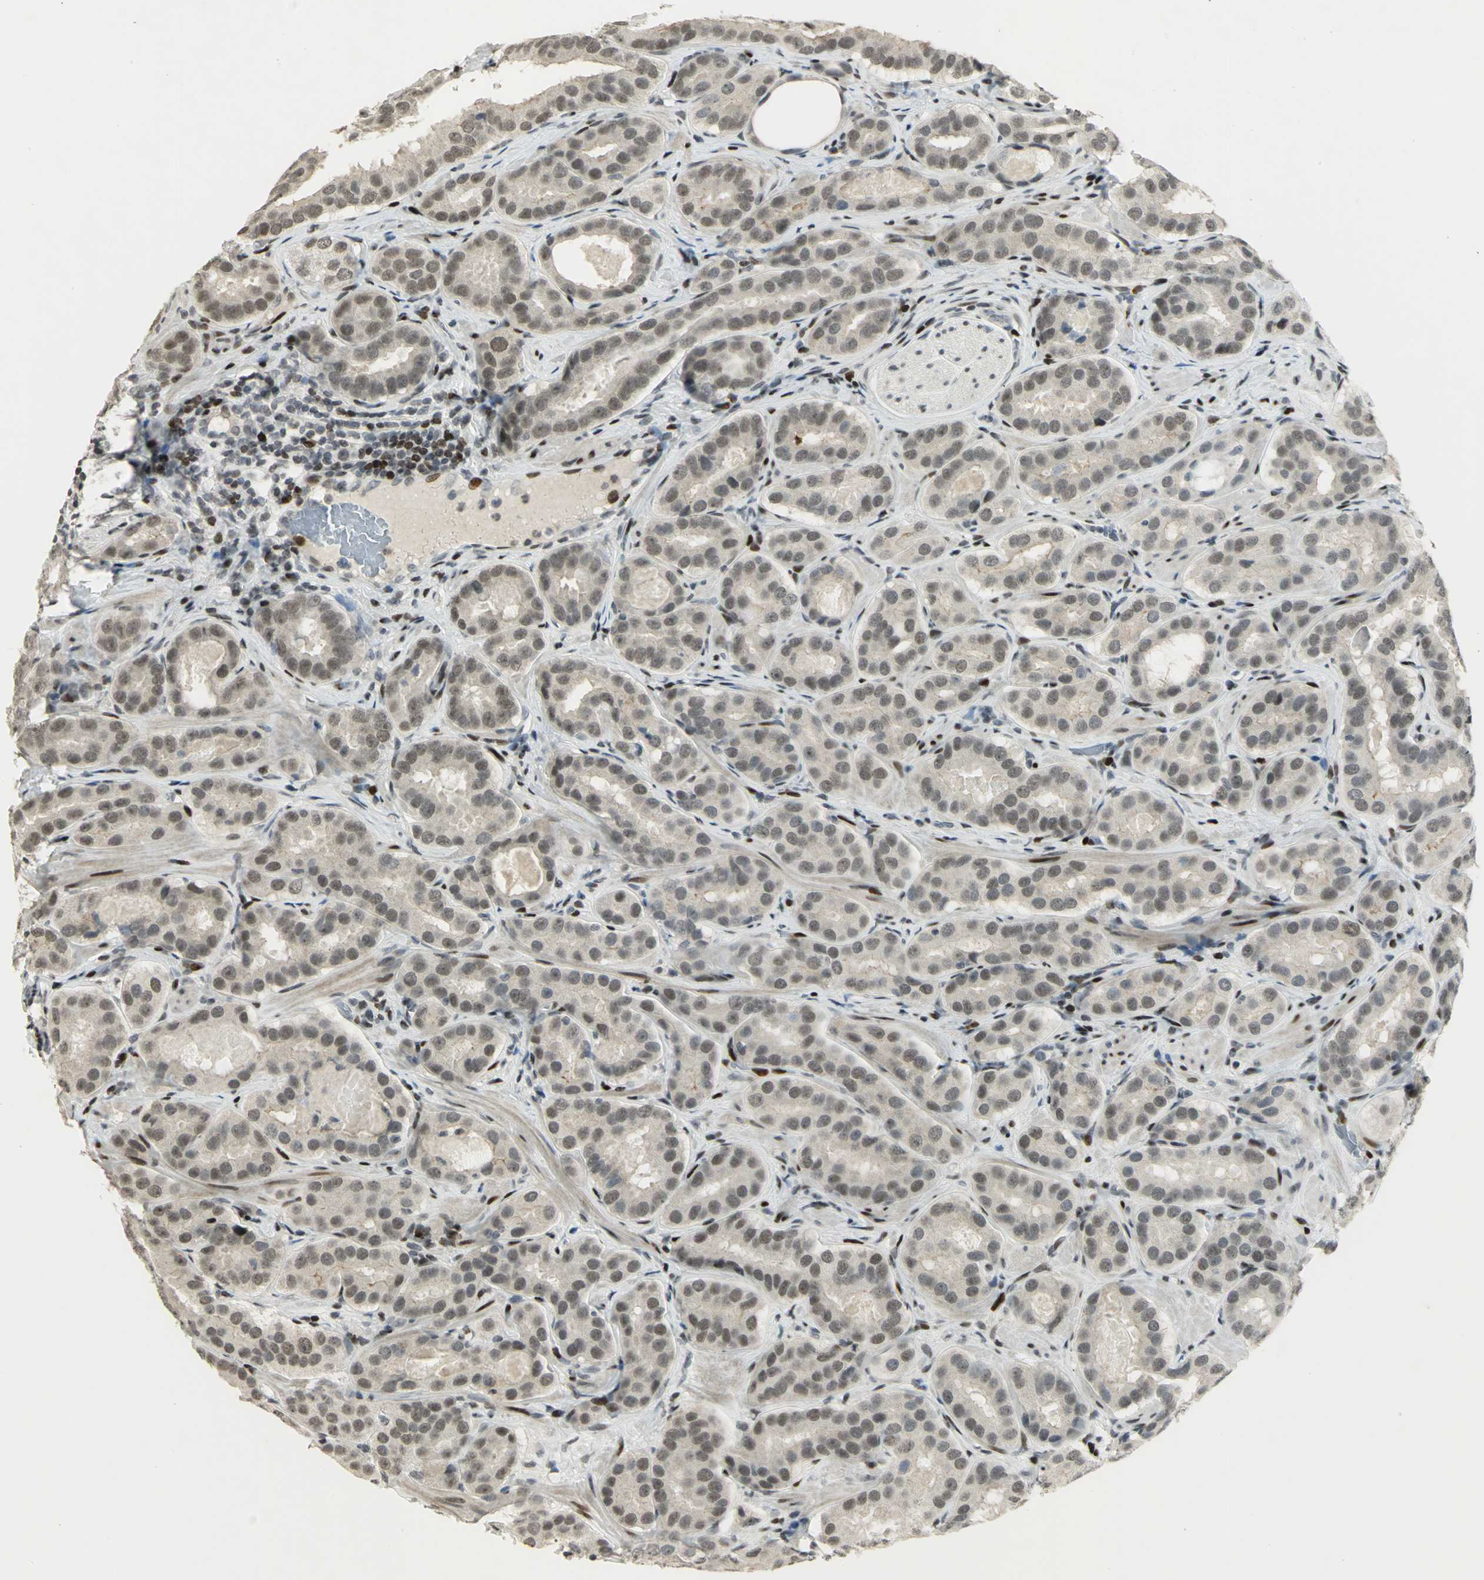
{"staining": {"intensity": "weak", "quantity": "25%-75%", "location": "nuclear"}, "tissue": "prostate cancer", "cell_type": "Tumor cells", "image_type": "cancer", "snomed": [{"axis": "morphology", "description": "Adenocarcinoma, Low grade"}, {"axis": "topography", "description": "Prostate"}], "caption": "Tumor cells exhibit low levels of weak nuclear expression in approximately 25%-75% of cells in human prostate cancer.", "gene": "KDM1A", "patient": {"sex": "male", "age": 59}}